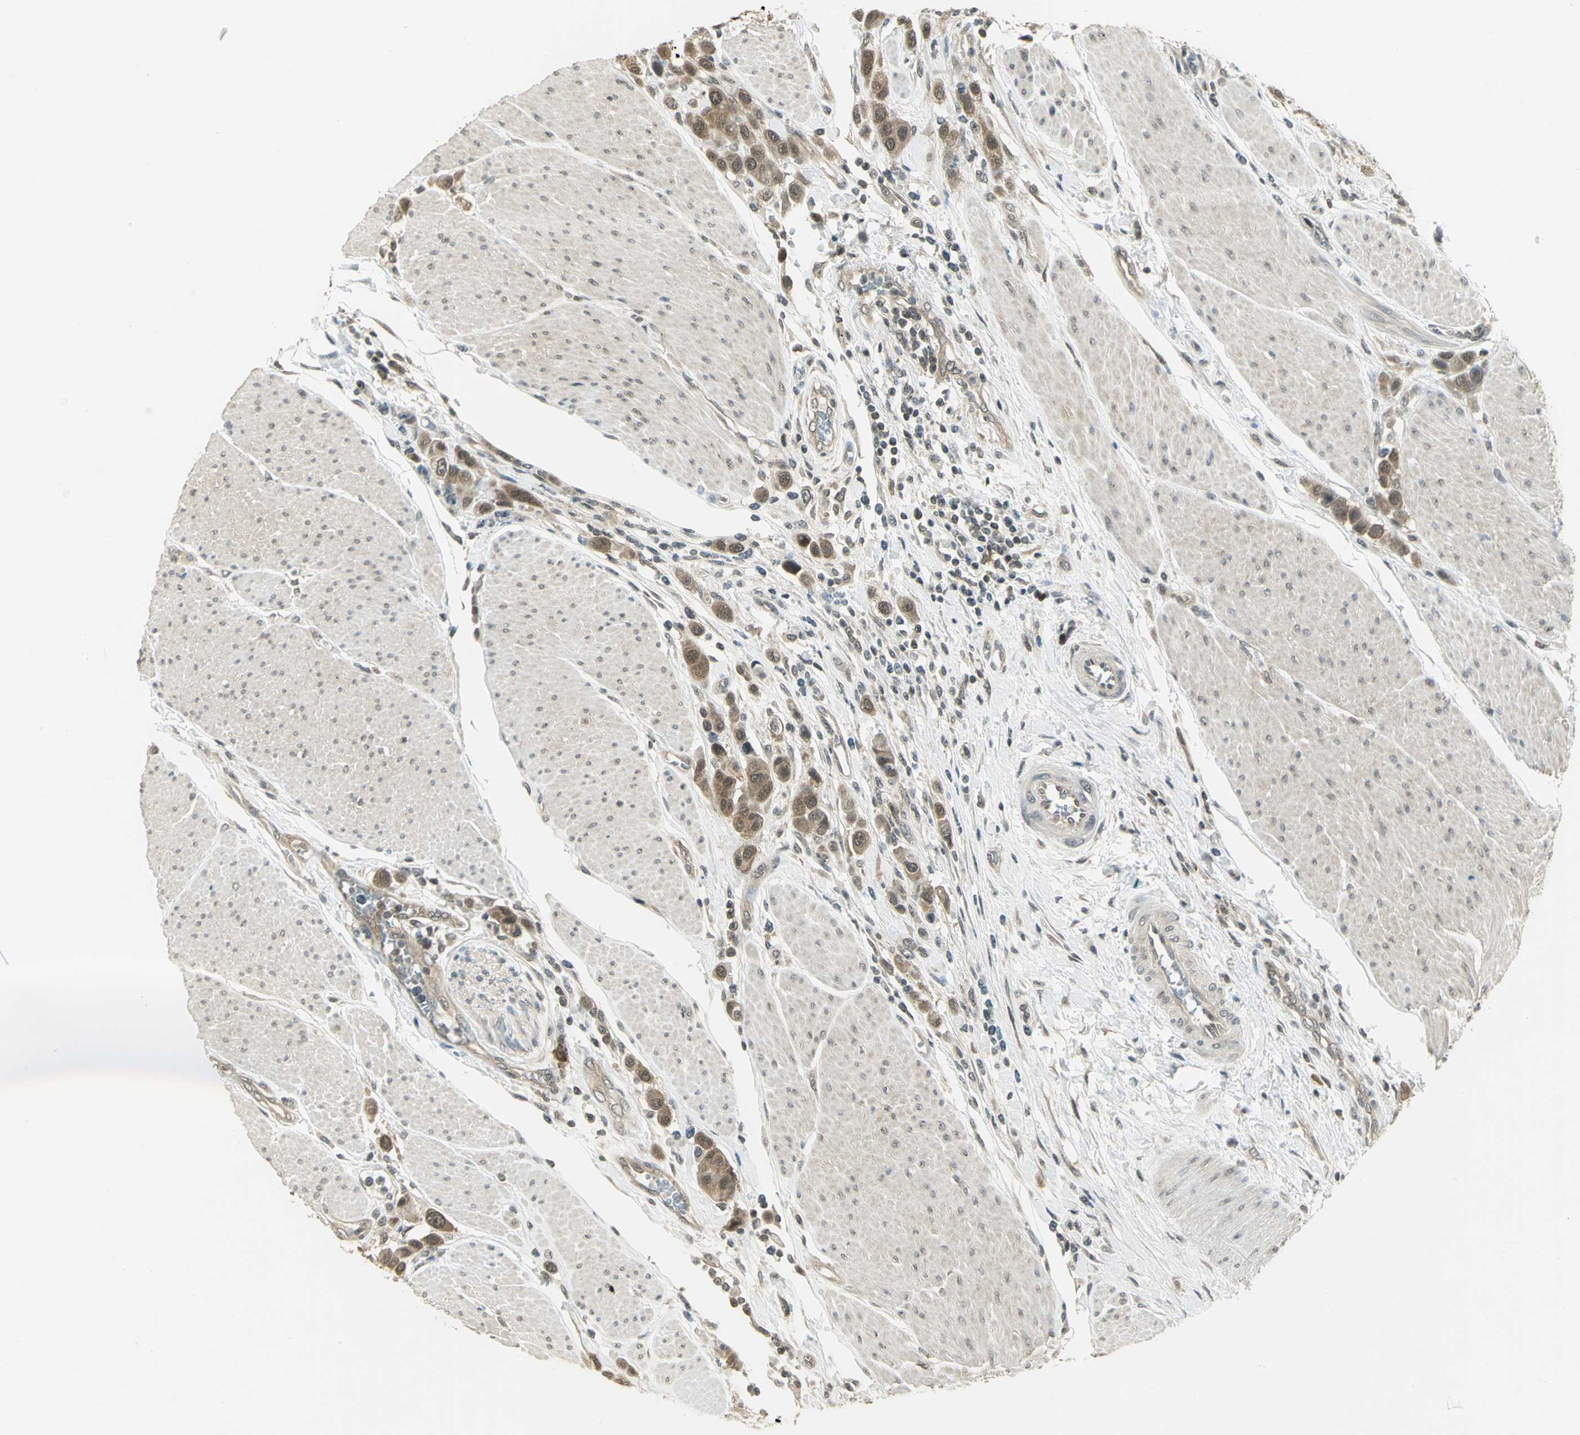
{"staining": {"intensity": "moderate", "quantity": ">75%", "location": "cytoplasmic/membranous"}, "tissue": "urothelial cancer", "cell_type": "Tumor cells", "image_type": "cancer", "snomed": [{"axis": "morphology", "description": "Urothelial carcinoma, High grade"}, {"axis": "topography", "description": "Urinary bladder"}], "caption": "Immunohistochemistry image of urothelial cancer stained for a protein (brown), which exhibits medium levels of moderate cytoplasmic/membranous staining in approximately >75% of tumor cells.", "gene": "CDC34", "patient": {"sex": "male", "age": 50}}